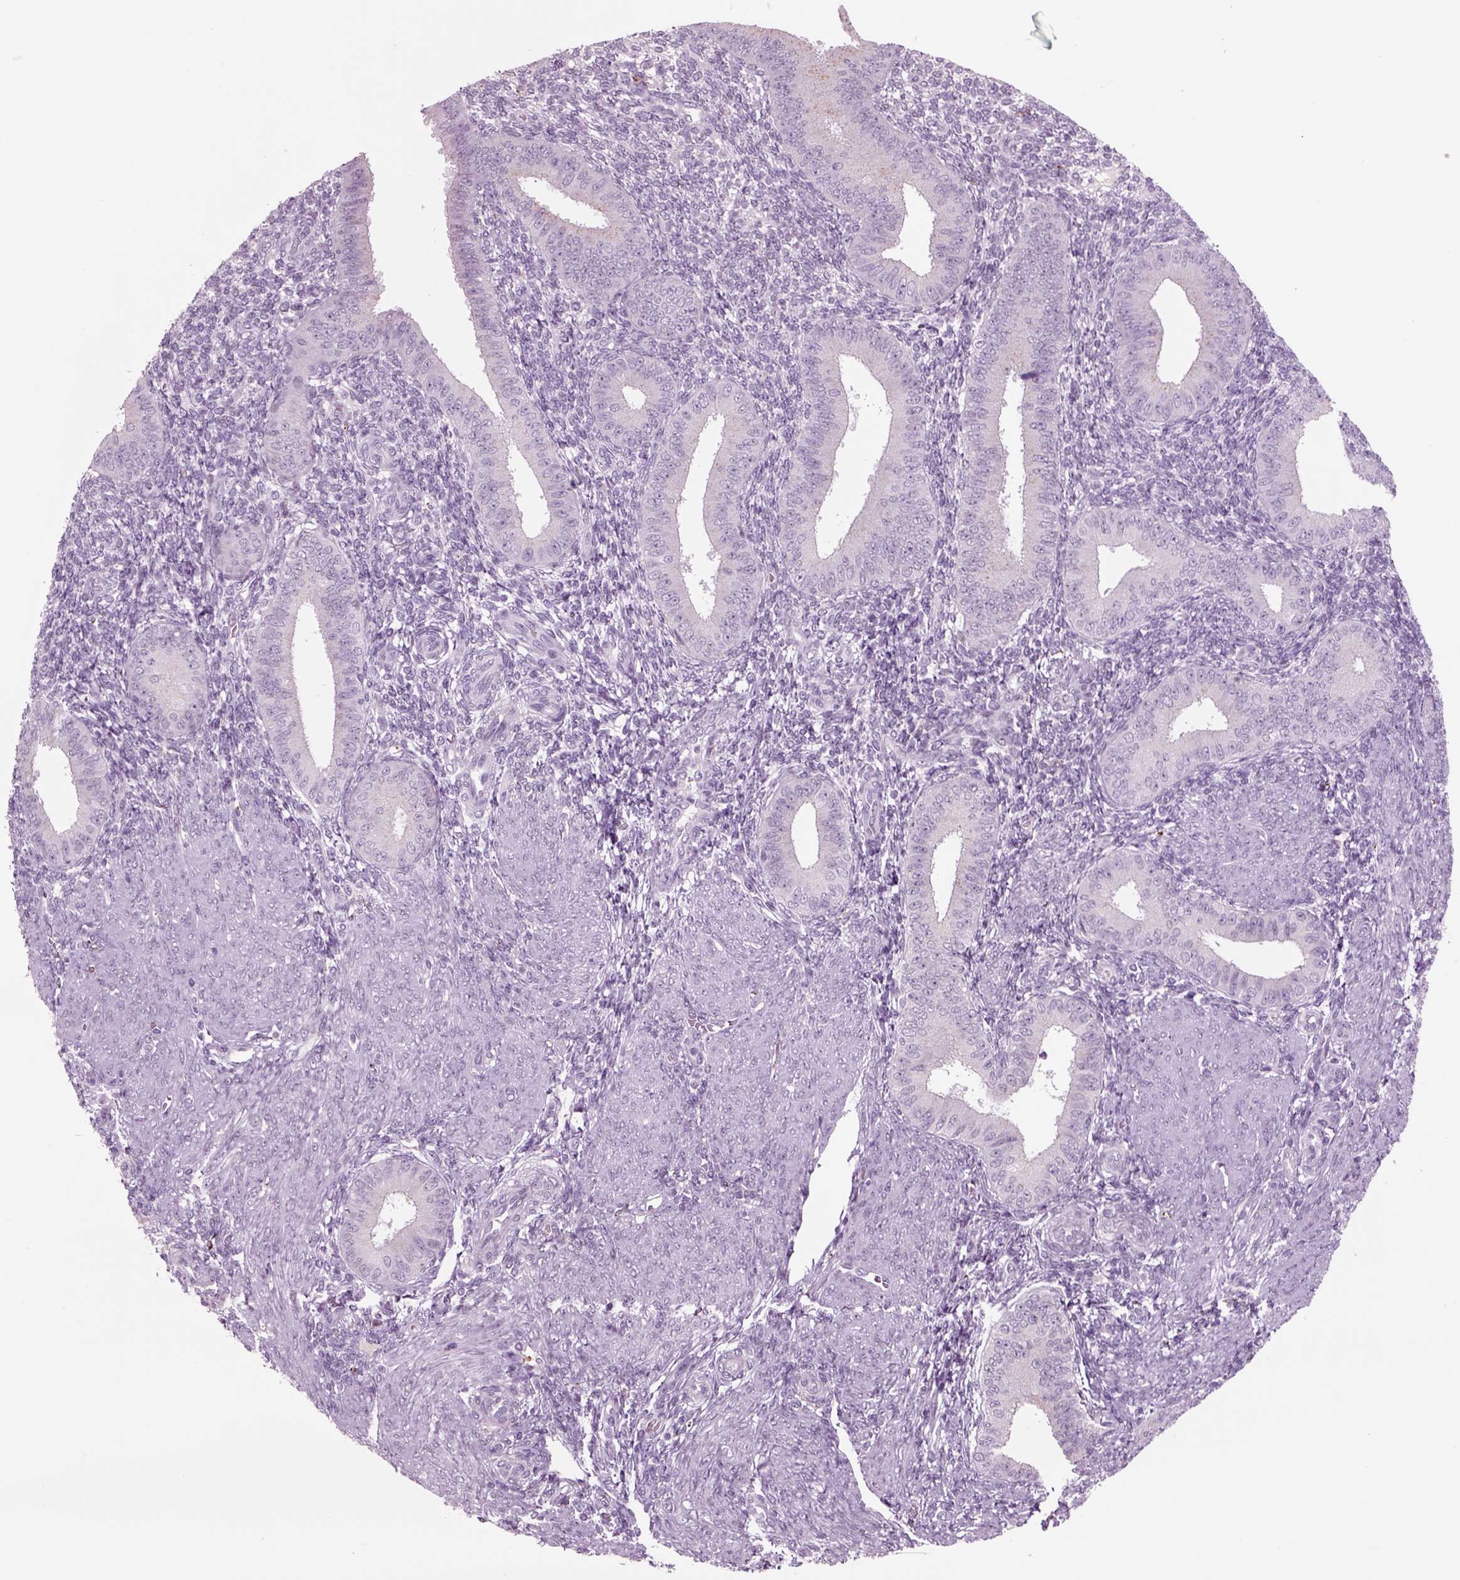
{"staining": {"intensity": "negative", "quantity": "none", "location": "none"}, "tissue": "endometrium", "cell_type": "Cells in endometrial stroma", "image_type": "normal", "snomed": [{"axis": "morphology", "description": "Normal tissue, NOS"}, {"axis": "topography", "description": "Endometrium"}], "caption": "Immunohistochemistry histopathology image of unremarkable endometrium stained for a protein (brown), which exhibits no expression in cells in endometrial stroma.", "gene": "CHGB", "patient": {"sex": "female", "age": 39}}